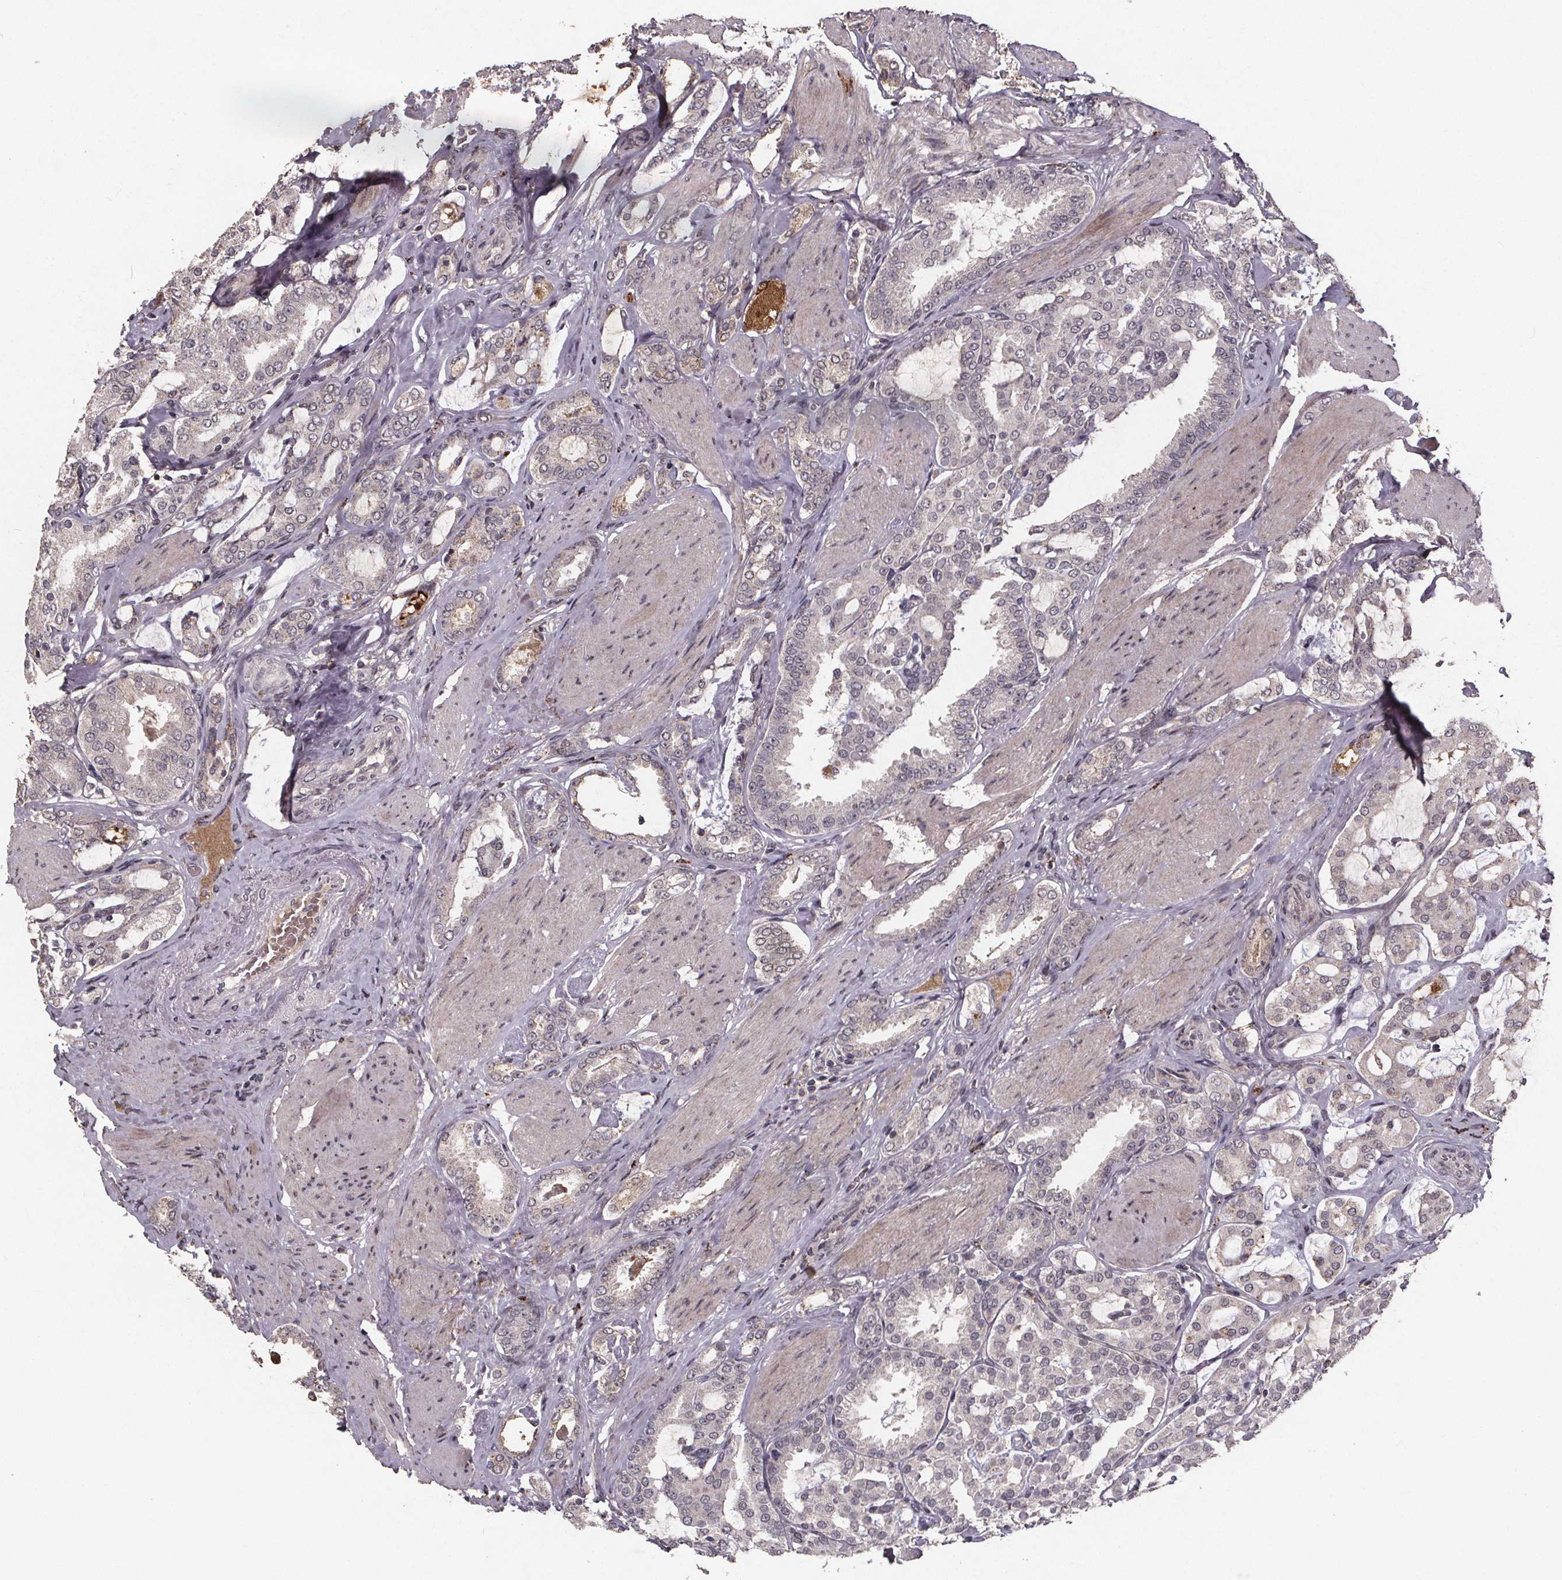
{"staining": {"intensity": "negative", "quantity": "none", "location": "none"}, "tissue": "prostate cancer", "cell_type": "Tumor cells", "image_type": "cancer", "snomed": [{"axis": "morphology", "description": "Adenocarcinoma, High grade"}, {"axis": "topography", "description": "Prostate"}], "caption": "DAB immunohistochemical staining of human prostate cancer (adenocarcinoma (high-grade)) exhibits no significant positivity in tumor cells.", "gene": "GPX3", "patient": {"sex": "male", "age": 63}}